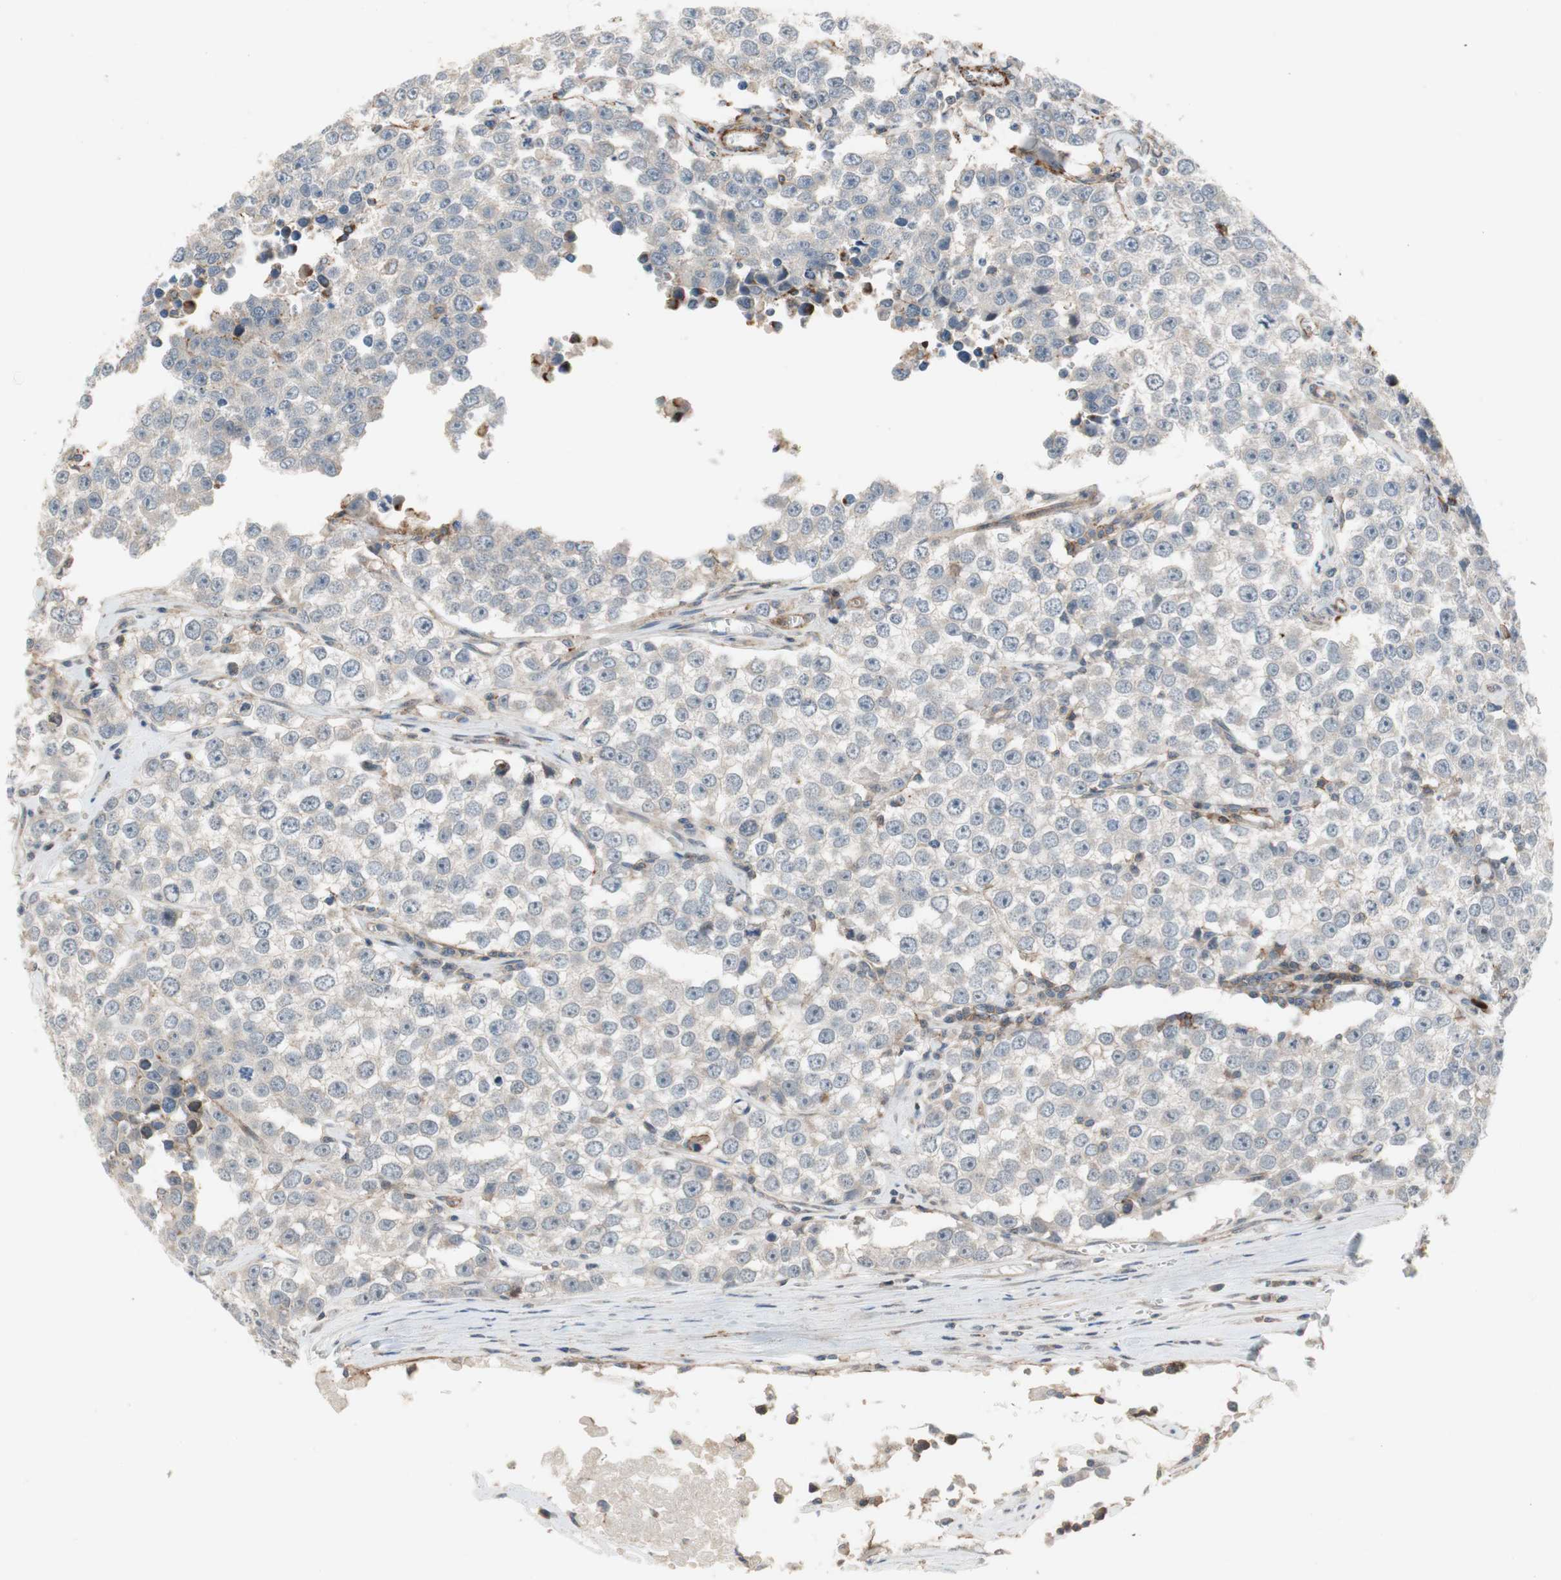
{"staining": {"intensity": "negative", "quantity": "none", "location": "none"}, "tissue": "testis cancer", "cell_type": "Tumor cells", "image_type": "cancer", "snomed": [{"axis": "morphology", "description": "Seminoma, NOS"}, {"axis": "morphology", "description": "Carcinoma, Embryonal, NOS"}, {"axis": "topography", "description": "Testis"}], "caption": "Tumor cells are negative for protein expression in human seminoma (testis).", "gene": "GRHL1", "patient": {"sex": "male", "age": 52}}